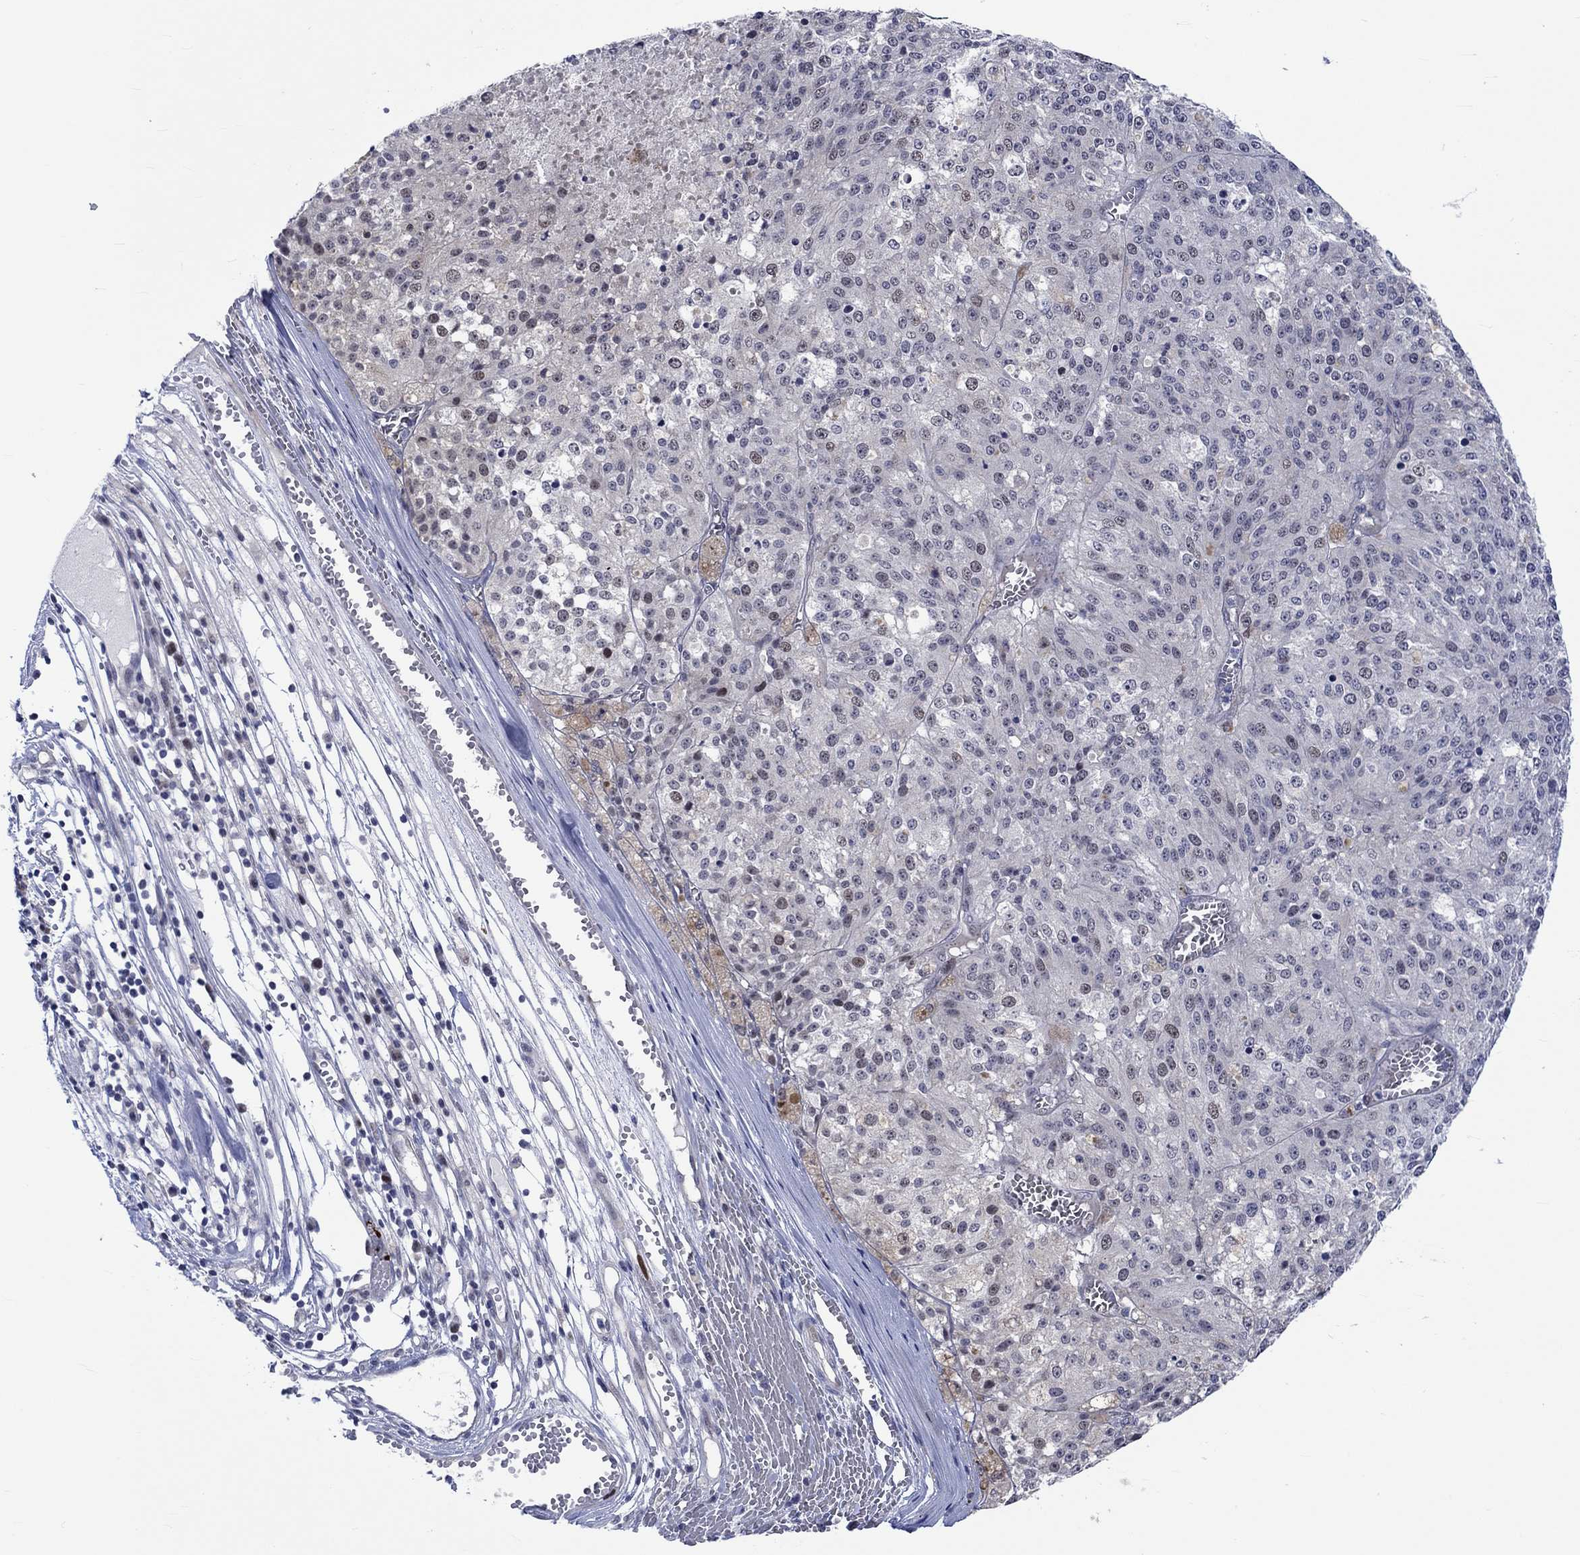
{"staining": {"intensity": "weak", "quantity": "<25%", "location": "nuclear"}, "tissue": "melanoma", "cell_type": "Tumor cells", "image_type": "cancer", "snomed": [{"axis": "morphology", "description": "Malignant melanoma, Metastatic site"}, {"axis": "topography", "description": "Lymph node"}], "caption": "A photomicrograph of melanoma stained for a protein demonstrates no brown staining in tumor cells.", "gene": "E2F8", "patient": {"sex": "female", "age": 64}}